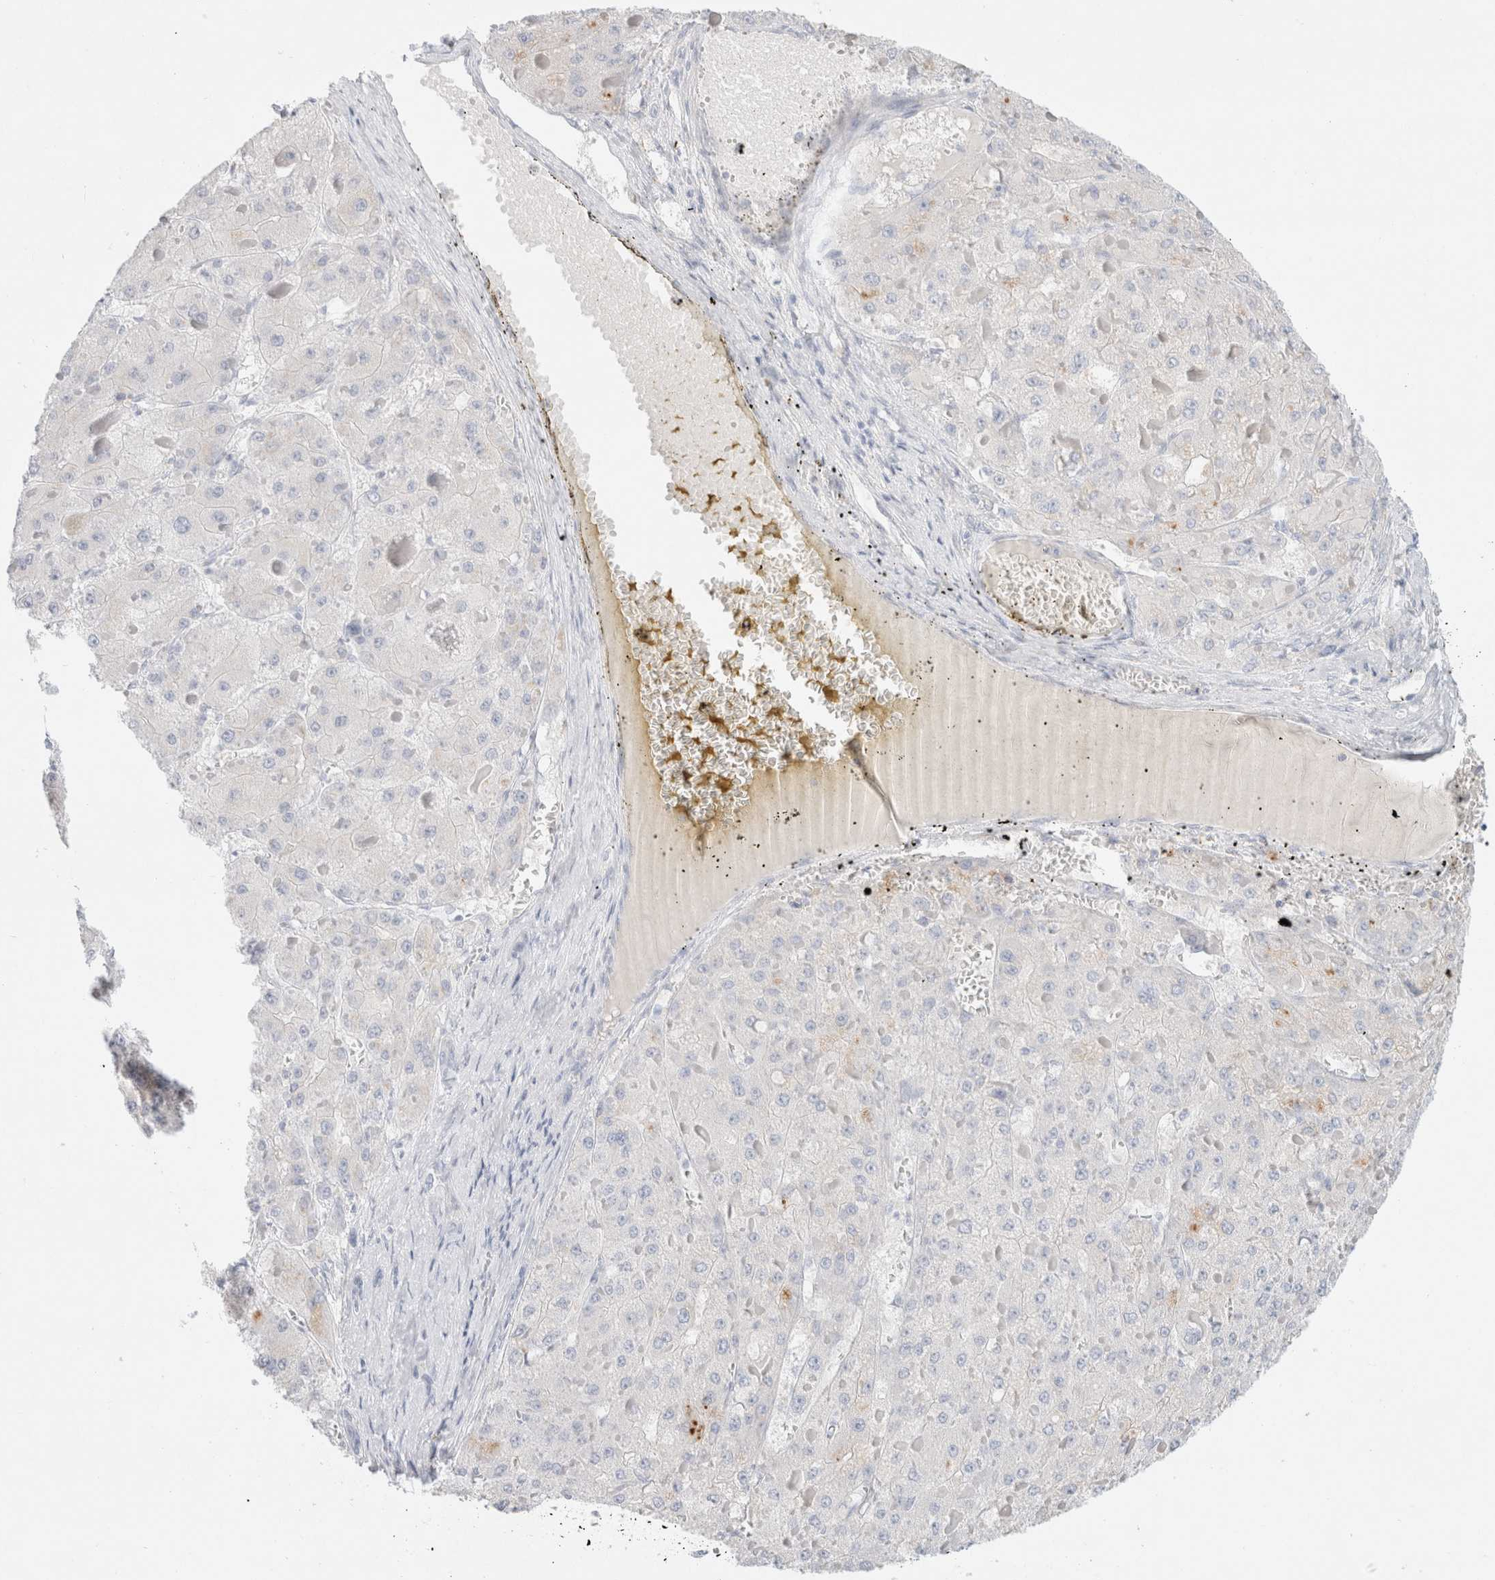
{"staining": {"intensity": "negative", "quantity": "none", "location": "none"}, "tissue": "liver cancer", "cell_type": "Tumor cells", "image_type": "cancer", "snomed": [{"axis": "morphology", "description": "Carcinoma, Hepatocellular, NOS"}, {"axis": "topography", "description": "Liver"}], "caption": "Immunohistochemical staining of human liver hepatocellular carcinoma shows no significant positivity in tumor cells.", "gene": "CPQ", "patient": {"sex": "female", "age": 73}}